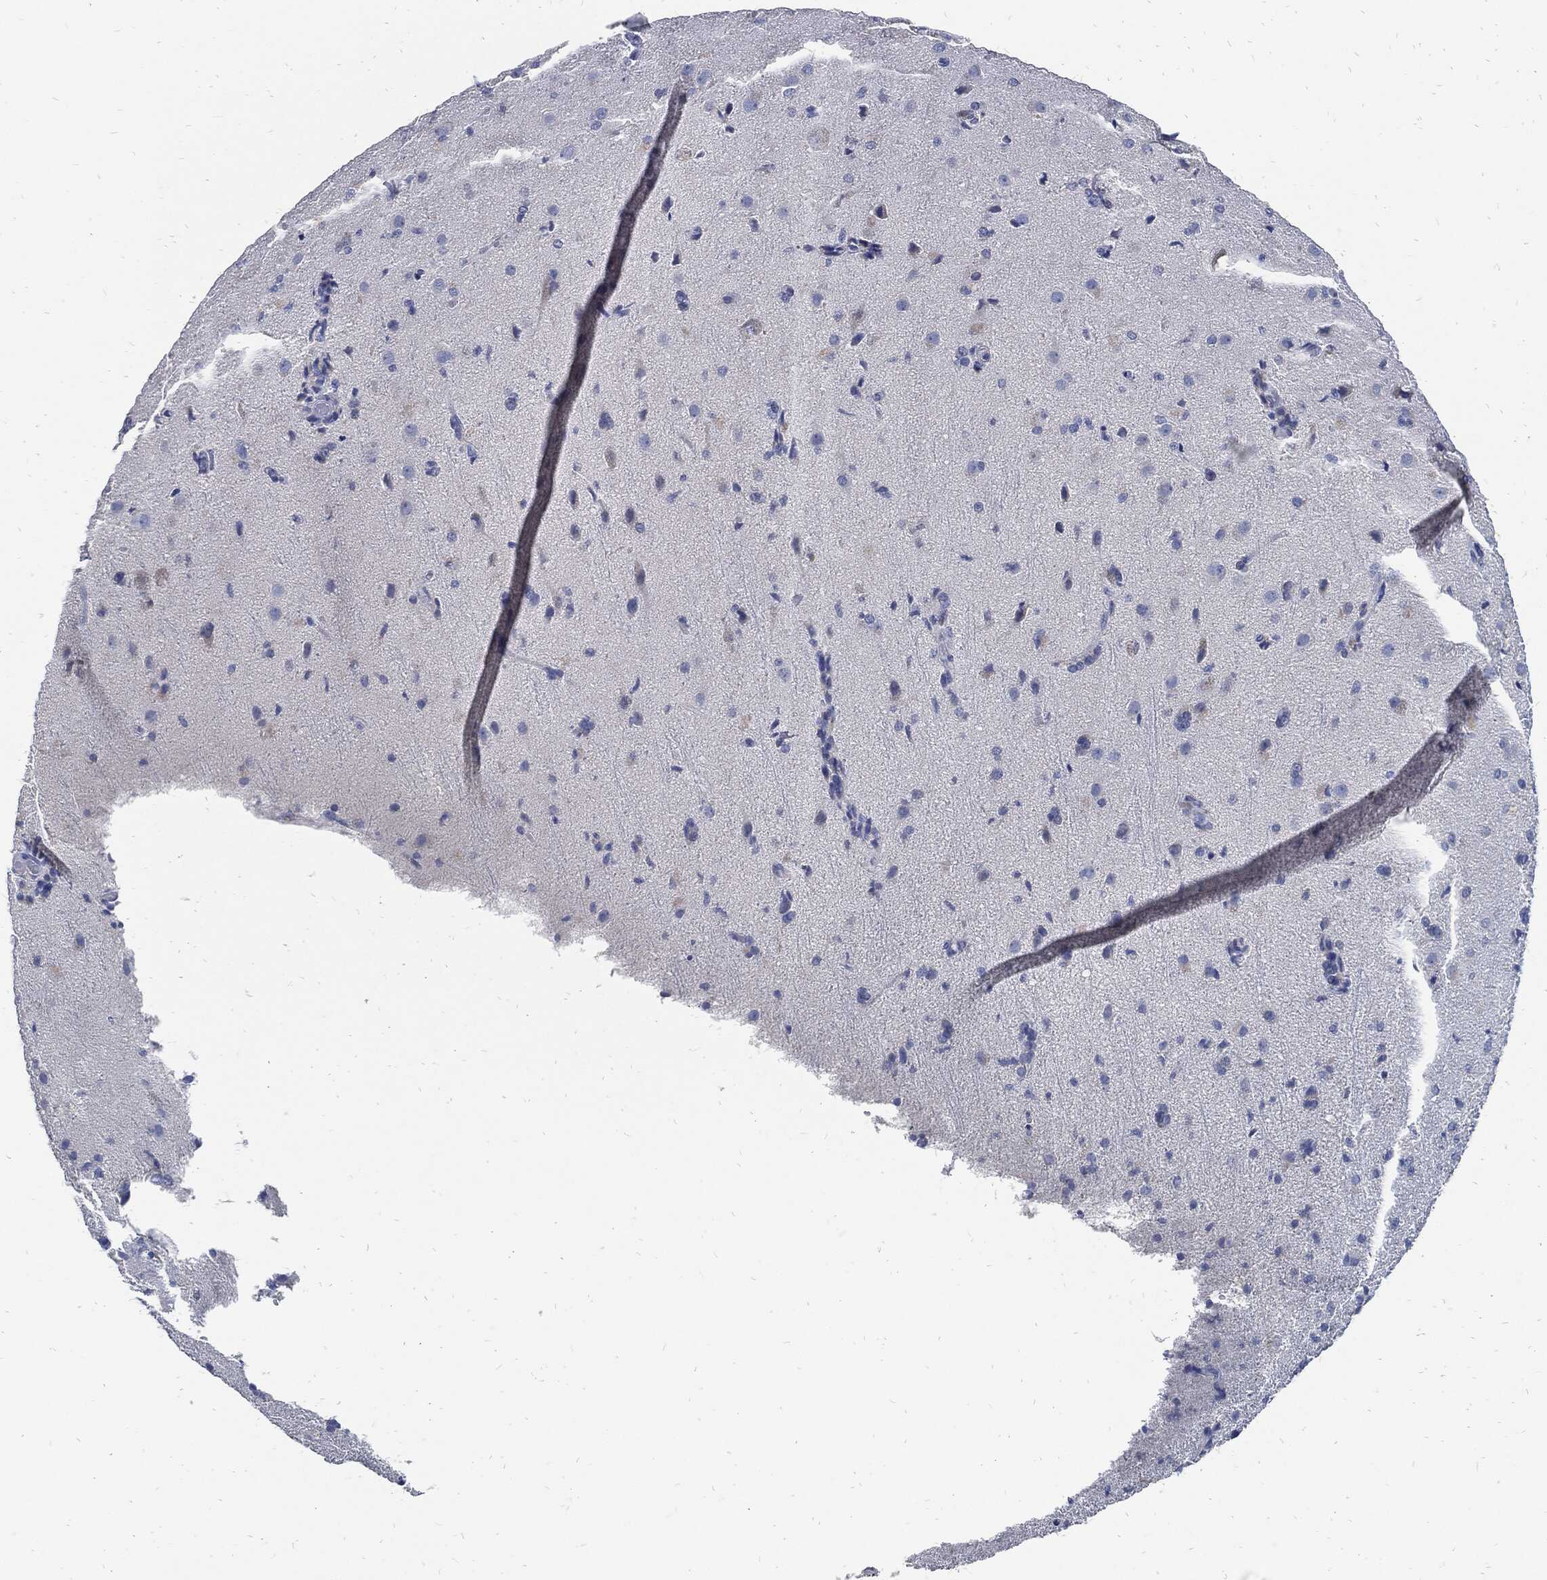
{"staining": {"intensity": "negative", "quantity": "none", "location": "none"}, "tissue": "glioma", "cell_type": "Tumor cells", "image_type": "cancer", "snomed": [{"axis": "morphology", "description": "Glioma, malignant, High grade"}, {"axis": "topography", "description": "Brain"}], "caption": "This is an IHC histopathology image of human glioma. There is no positivity in tumor cells.", "gene": "FABP4", "patient": {"sex": "male", "age": 68}}